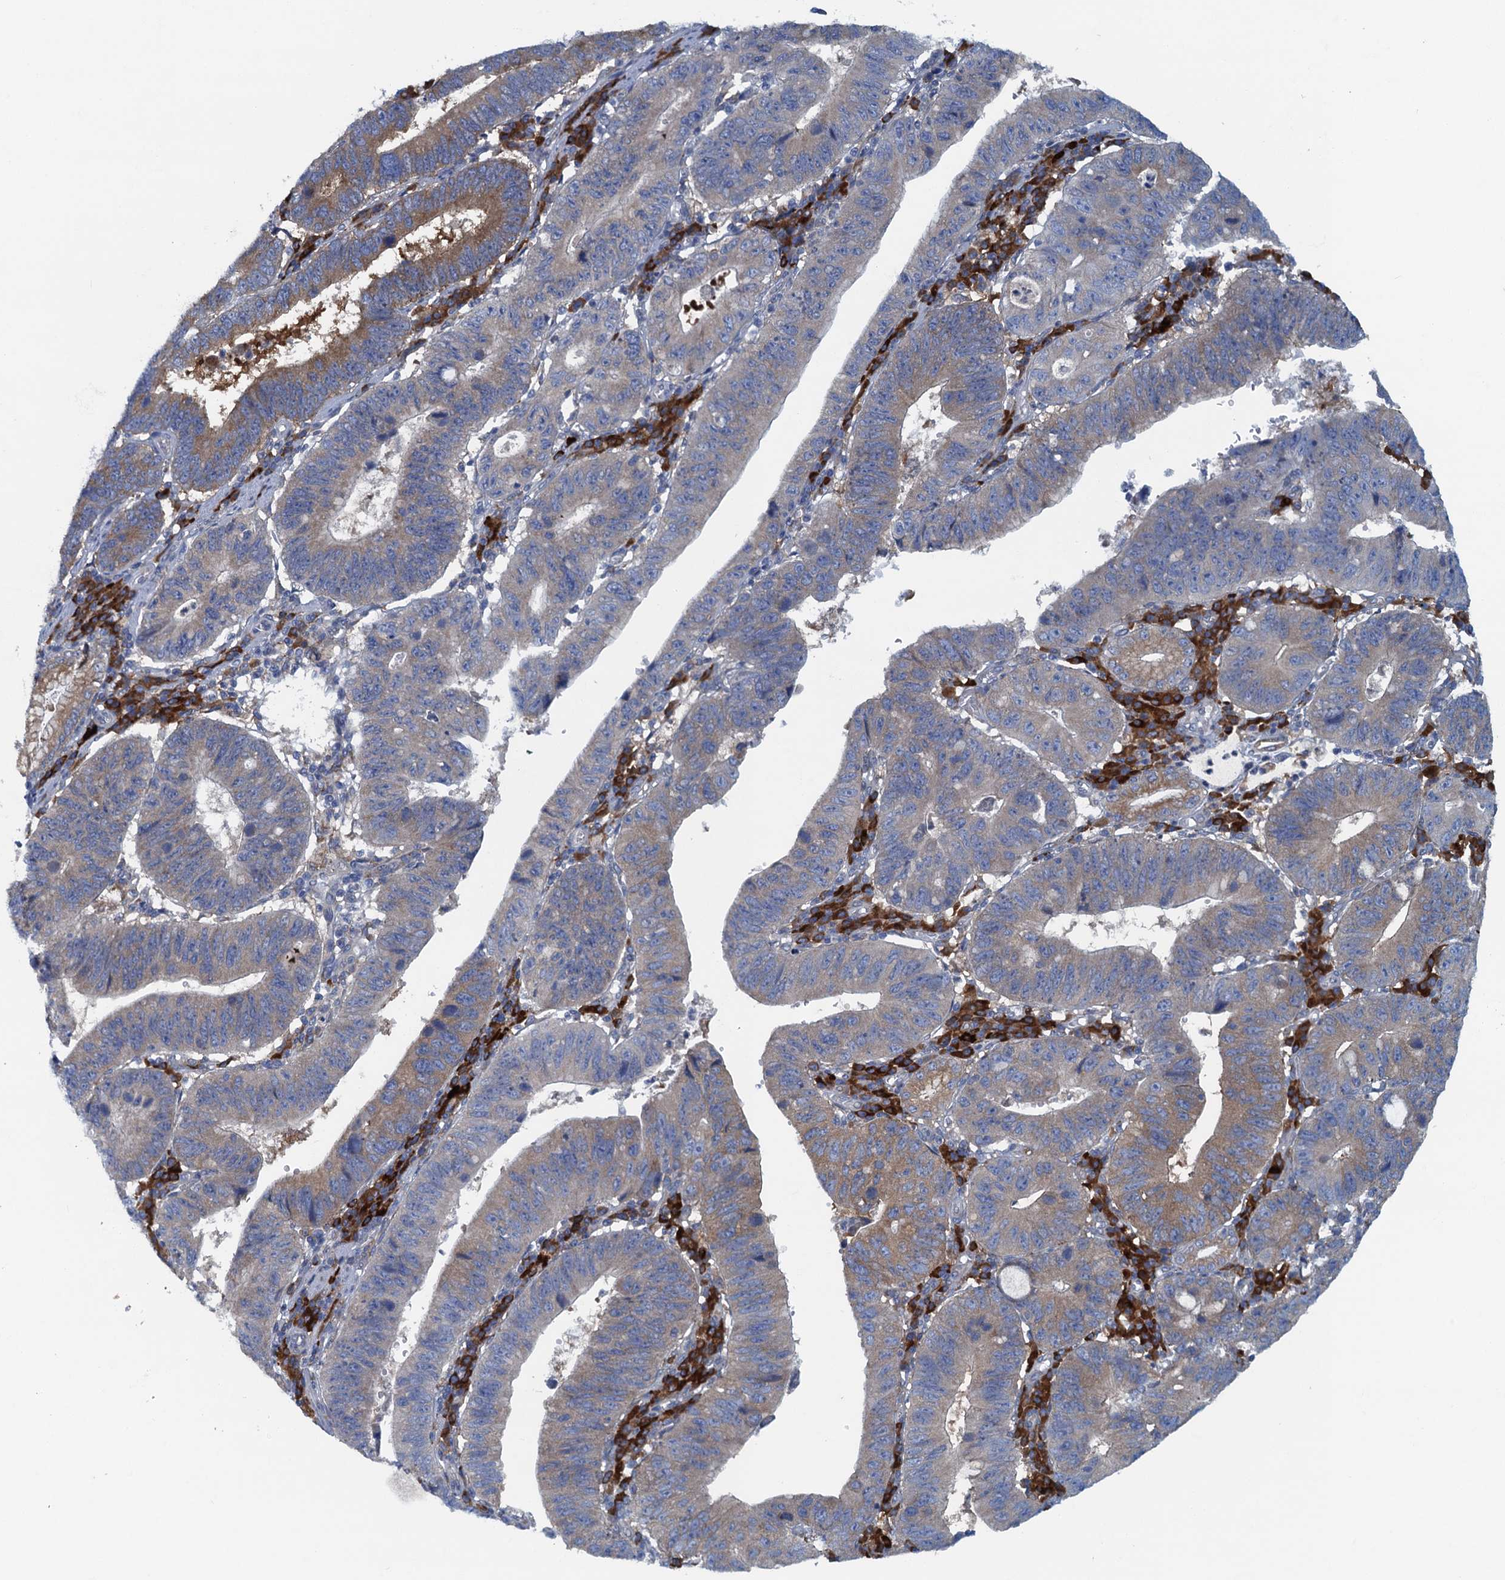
{"staining": {"intensity": "moderate", "quantity": ">75%", "location": "cytoplasmic/membranous"}, "tissue": "stomach cancer", "cell_type": "Tumor cells", "image_type": "cancer", "snomed": [{"axis": "morphology", "description": "Adenocarcinoma, NOS"}, {"axis": "topography", "description": "Stomach"}], "caption": "Immunohistochemistry (IHC) of stomach adenocarcinoma shows medium levels of moderate cytoplasmic/membranous positivity in approximately >75% of tumor cells.", "gene": "MYDGF", "patient": {"sex": "male", "age": 59}}